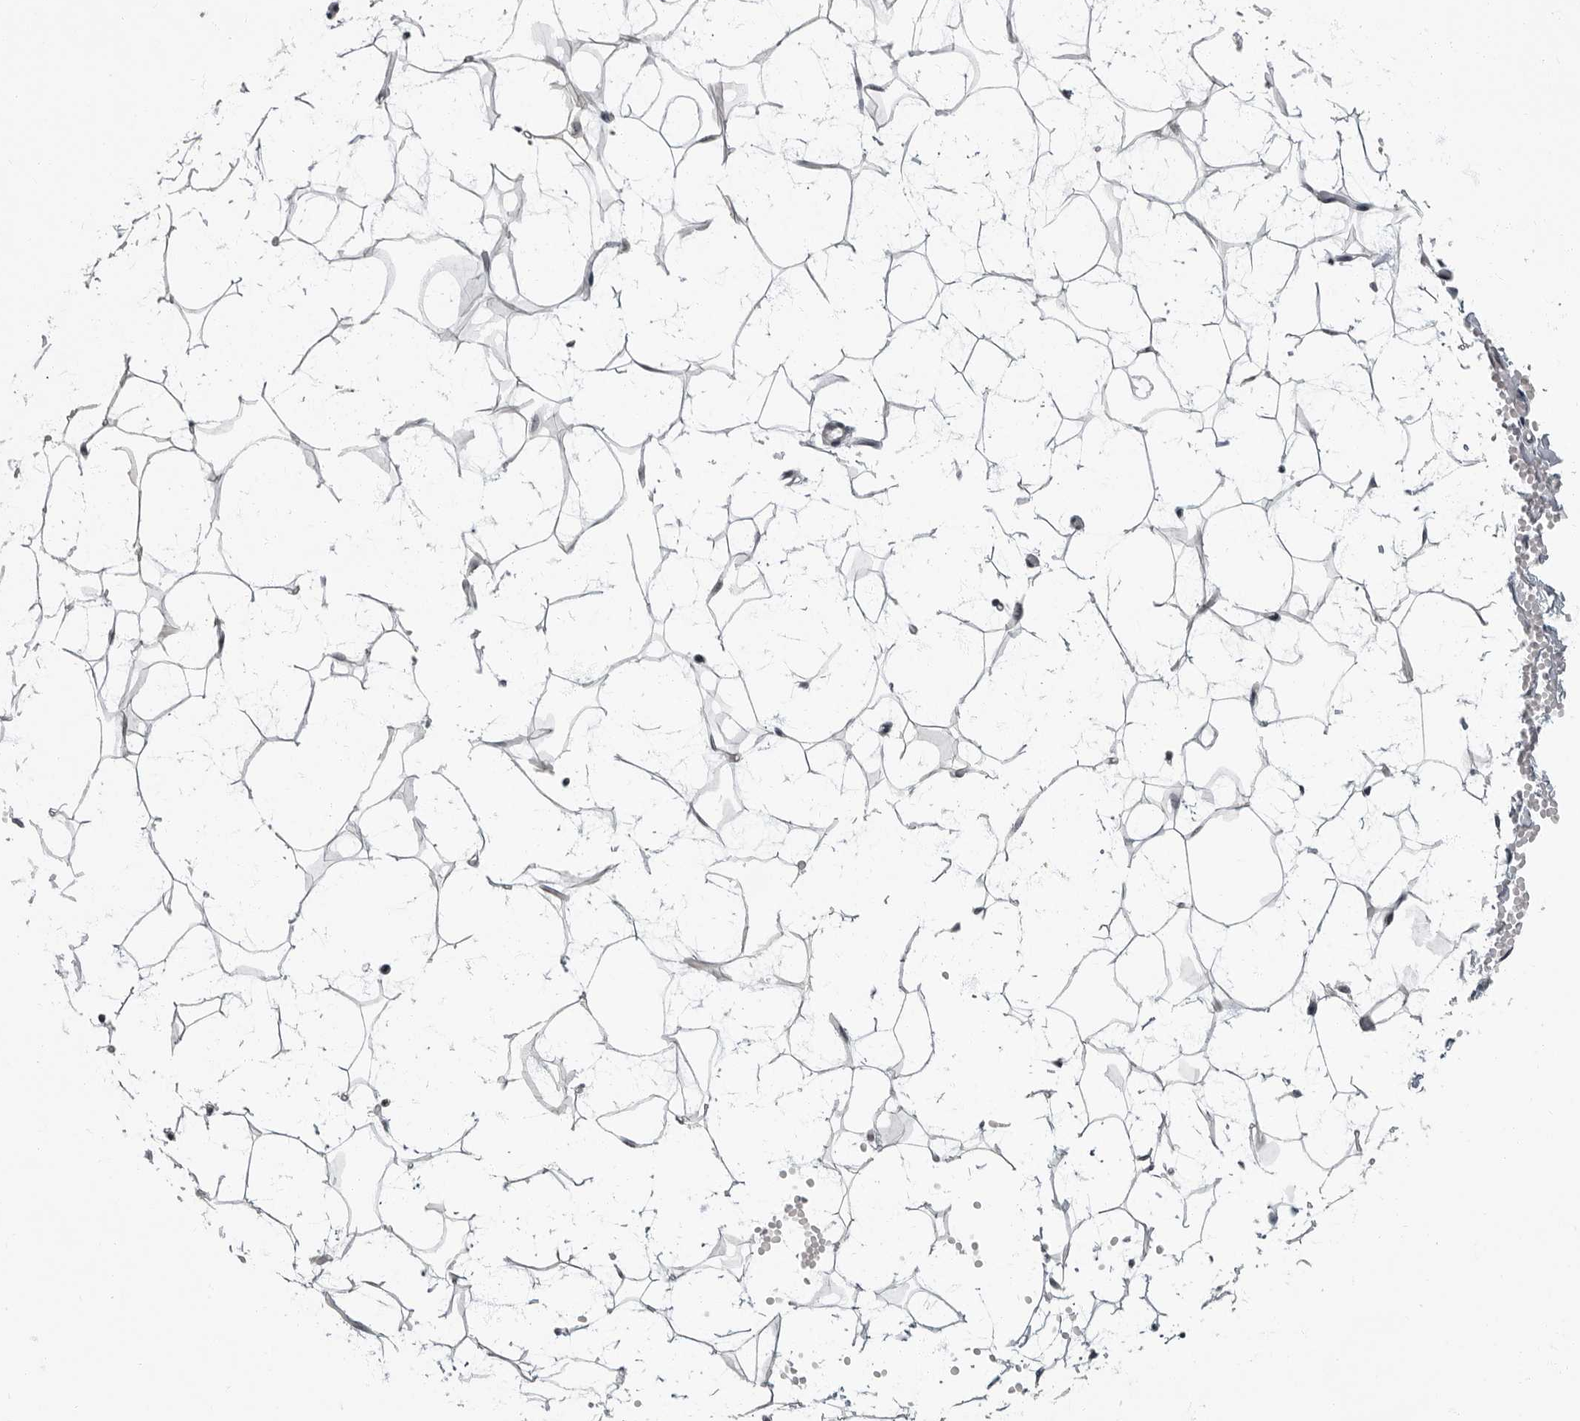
{"staining": {"intensity": "negative", "quantity": "none", "location": "none"}, "tissue": "adipose tissue", "cell_type": "Adipocytes", "image_type": "normal", "snomed": [{"axis": "morphology", "description": "Normal tissue, NOS"}, {"axis": "topography", "description": "Breast"}], "caption": "IHC of unremarkable adipose tissue shows no staining in adipocytes.", "gene": "EVI5", "patient": {"sex": "female", "age": 23}}